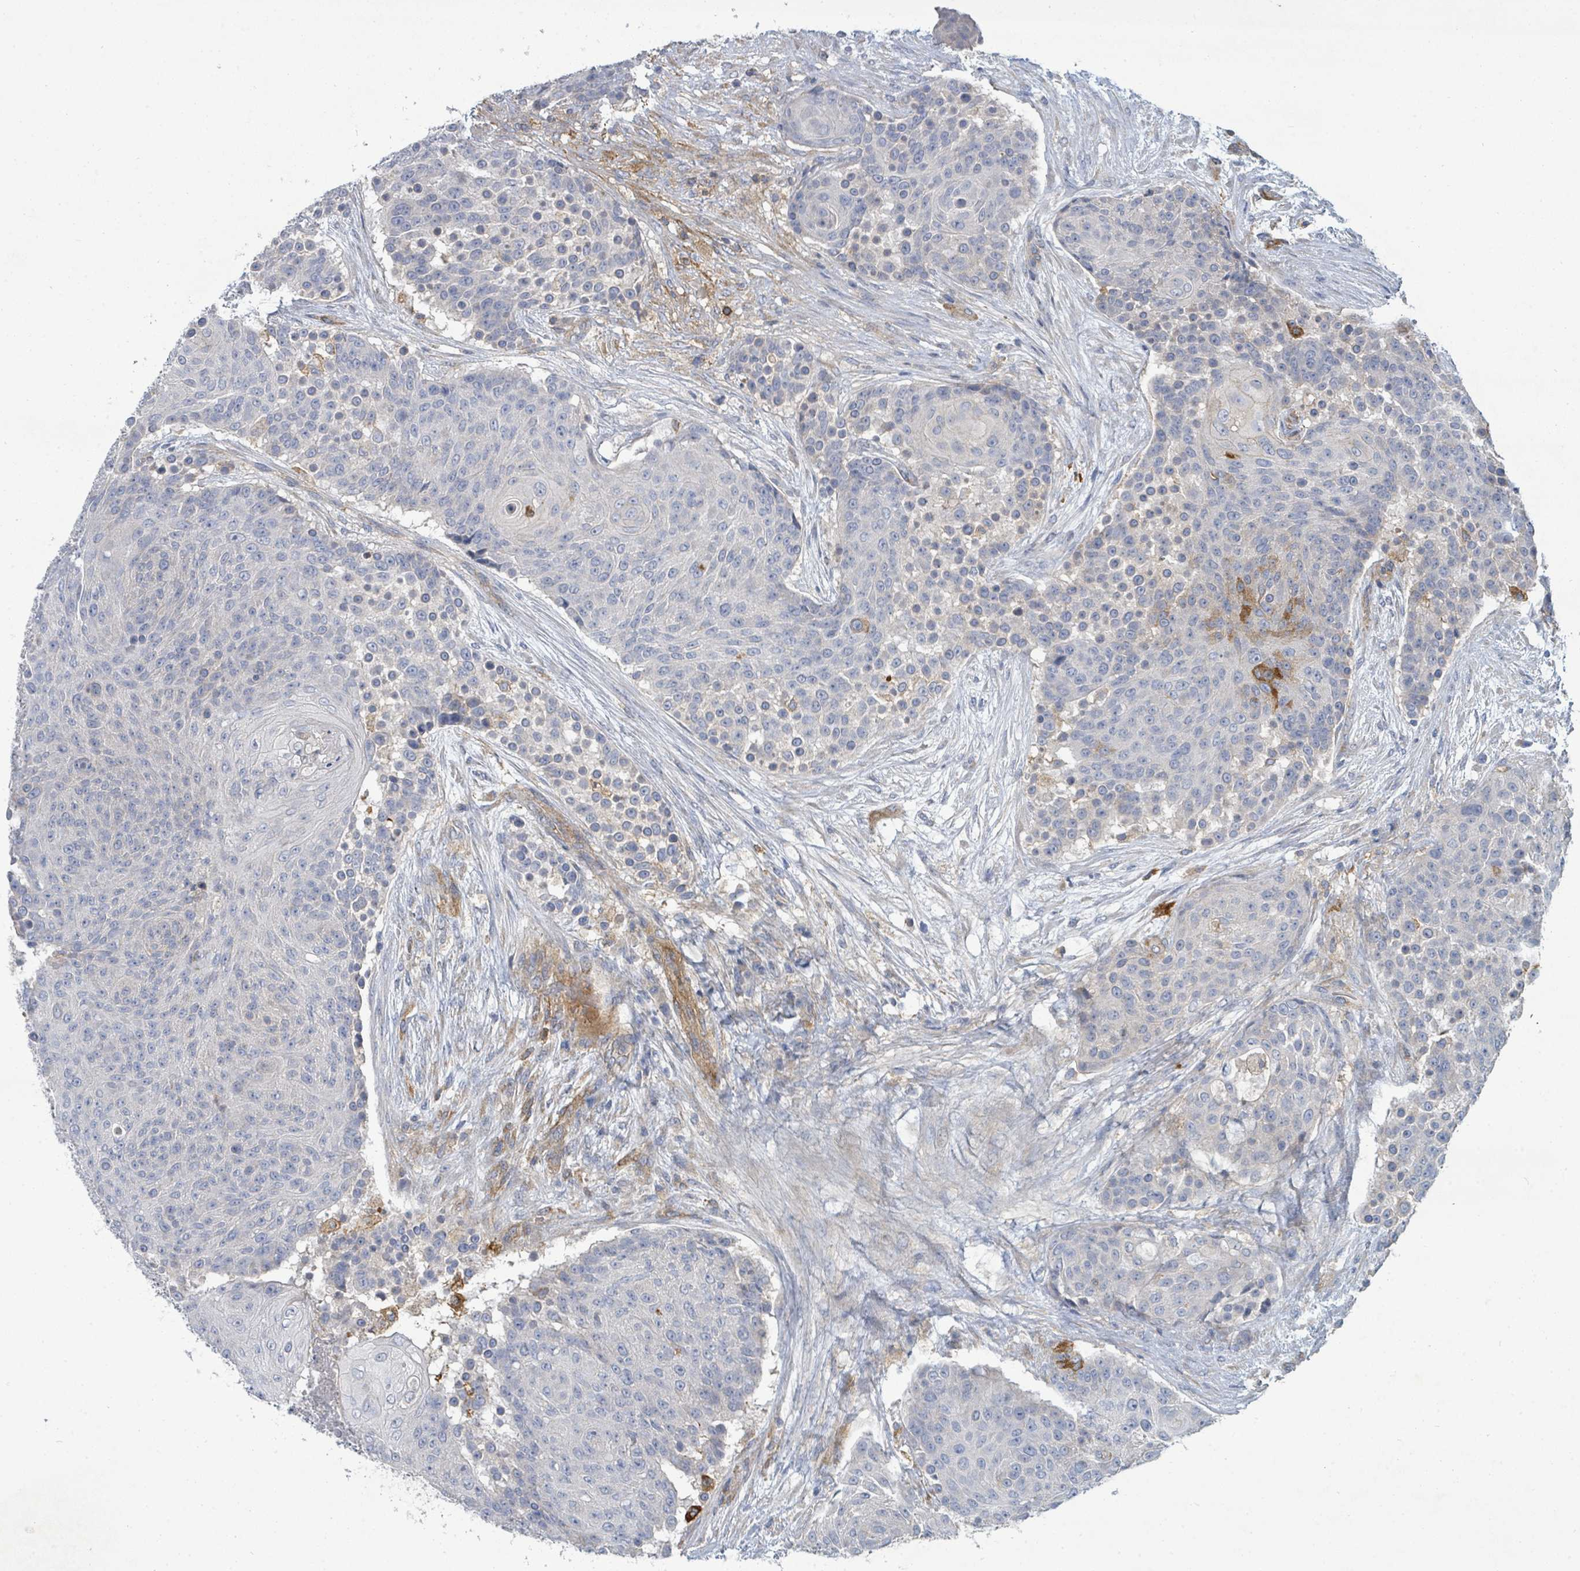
{"staining": {"intensity": "negative", "quantity": "none", "location": "none"}, "tissue": "urothelial cancer", "cell_type": "Tumor cells", "image_type": "cancer", "snomed": [{"axis": "morphology", "description": "Urothelial carcinoma, High grade"}, {"axis": "topography", "description": "Urinary bladder"}], "caption": "High magnification brightfield microscopy of urothelial carcinoma (high-grade) stained with DAB (3,3'-diaminobenzidine) (brown) and counterstained with hematoxylin (blue): tumor cells show no significant positivity.", "gene": "IFIT1", "patient": {"sex": "female", "age": 63}}